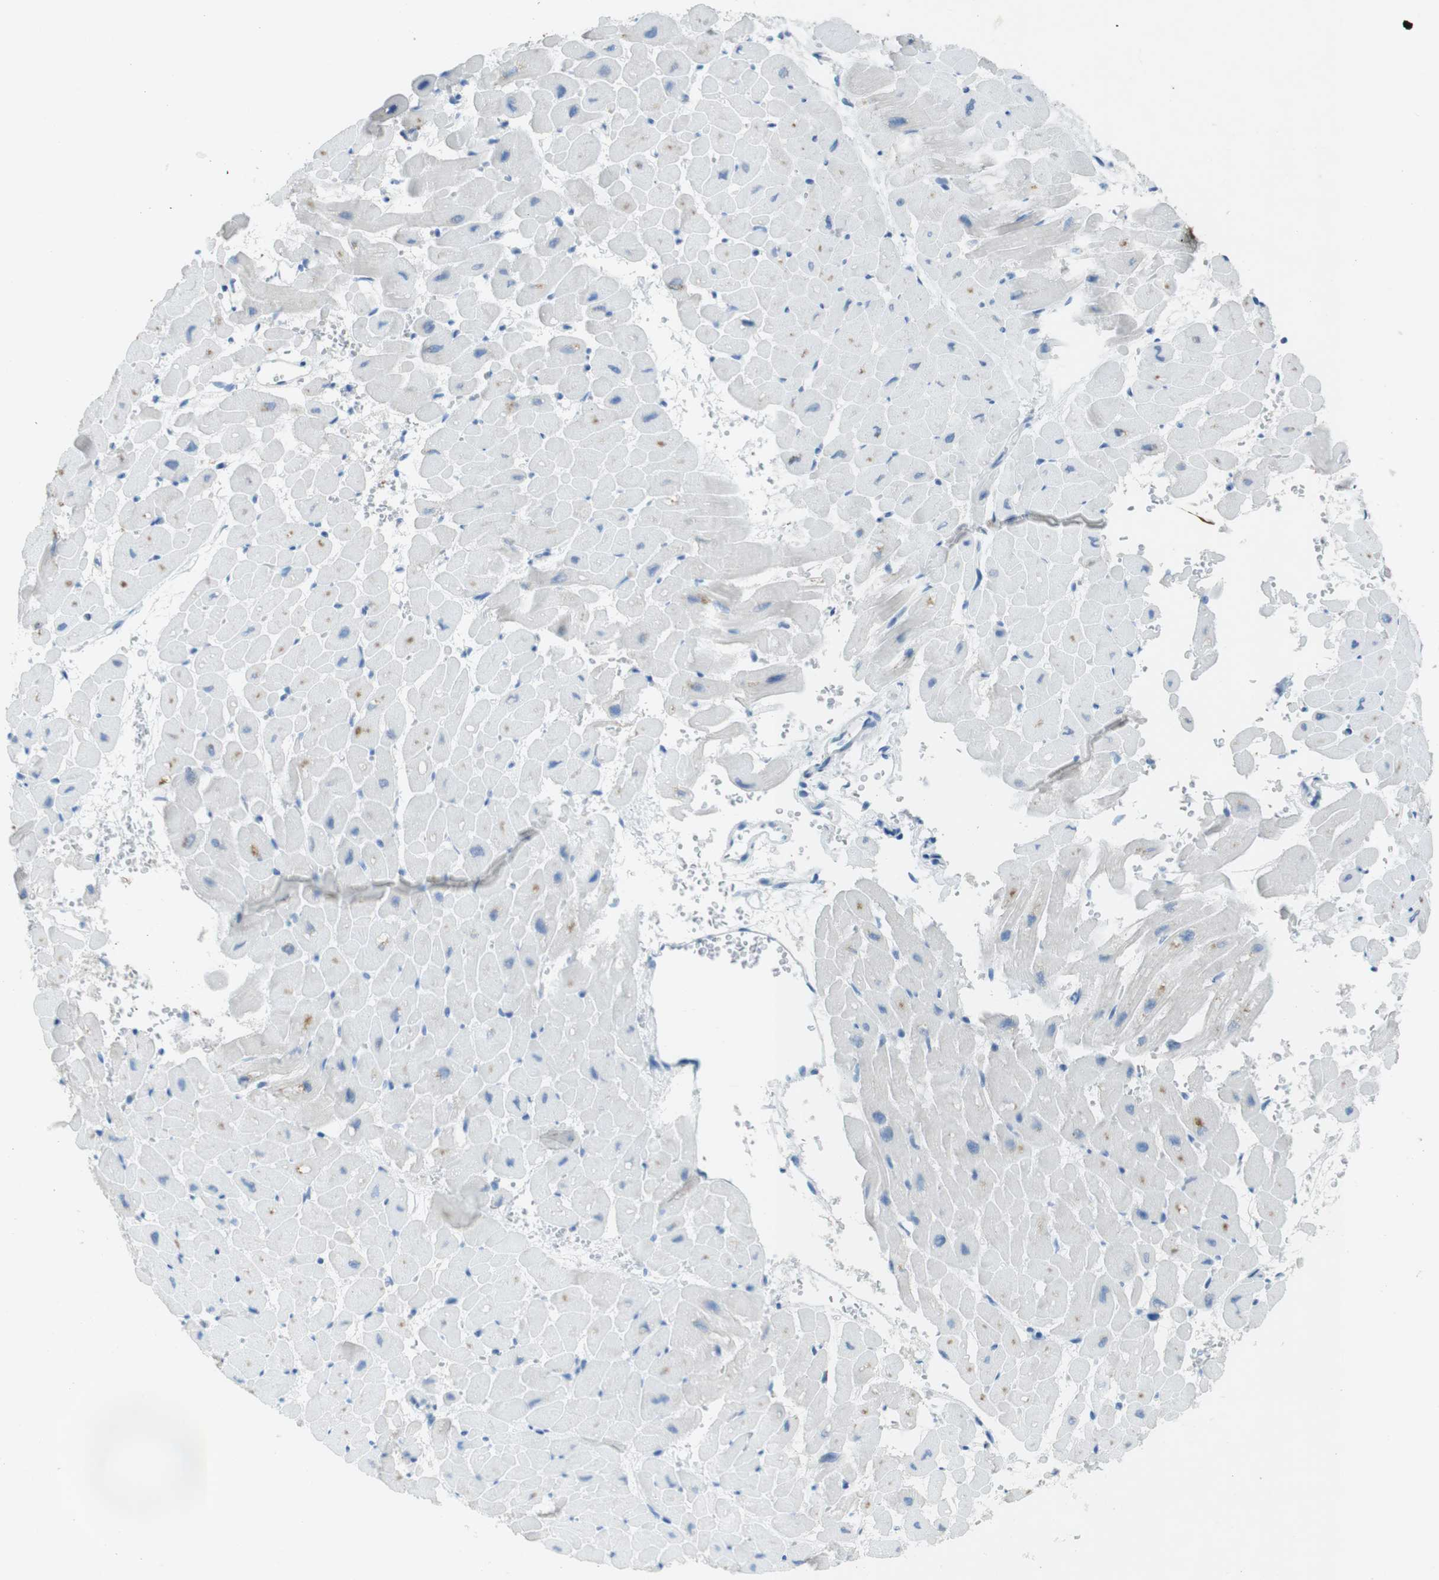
{"staining": {"intensity": "negative", "quantity": "none", "location": "none"}, "tissue": "heart muscle", "cell_type": "Cardiomyocytes", "image_type": "normal", "snomed": [{"axis": "morphology", "description": "Normal tissue, NOS"}, {"axis": "topography", "description": "Heart"}], "caption": "This is an immunohistochemistry (IHC) image of benign heart muscle. There is no positivity in cardiomyocytes.", "gene": "CD320", "patient": {"sex": "male", "age": 45}}